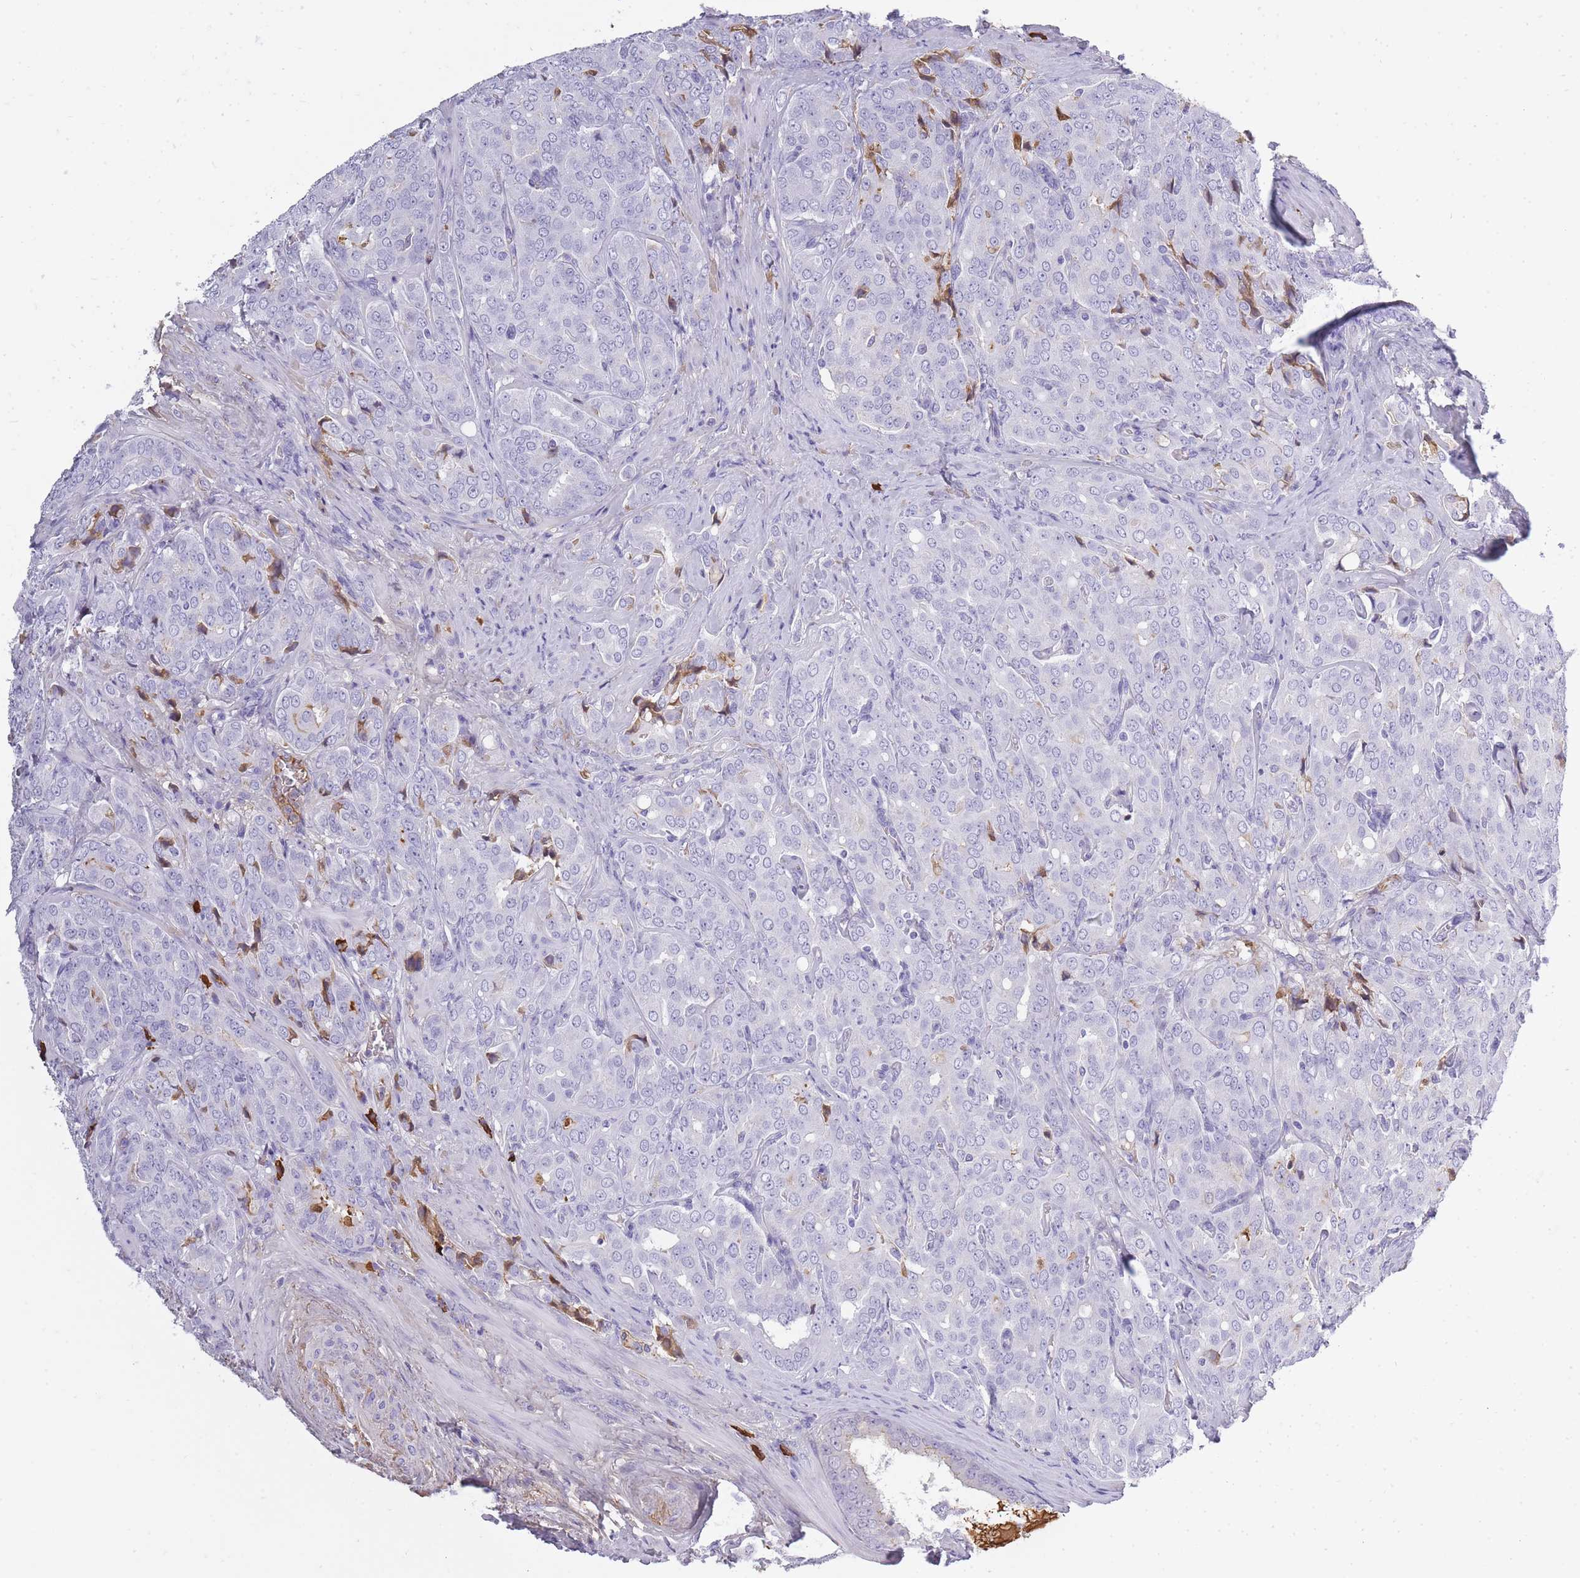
{"staining": {"intensity": "negative", "quantity": "none", "location": "none"}, "tissue": "prostate cancer", "cell_type": "Tumor cells", "image_type": "cancer", "snomed": [{"axis": "morphology", "description": "Adenocarcinoma, High grade"}, {"axis": "topography", "description": "Prostate"}], "caption": "DAB (3,3'-diaminobenzidine) immunohistochemical staining of prostate cancer exhibits no significant staining in tumor cells. (DAB (3,3'-diaminobenzidine) immunohistochemistry, high magnification).", "gene": "IGKV1D-42", "patient": {"sex": "male", "age": 68}}